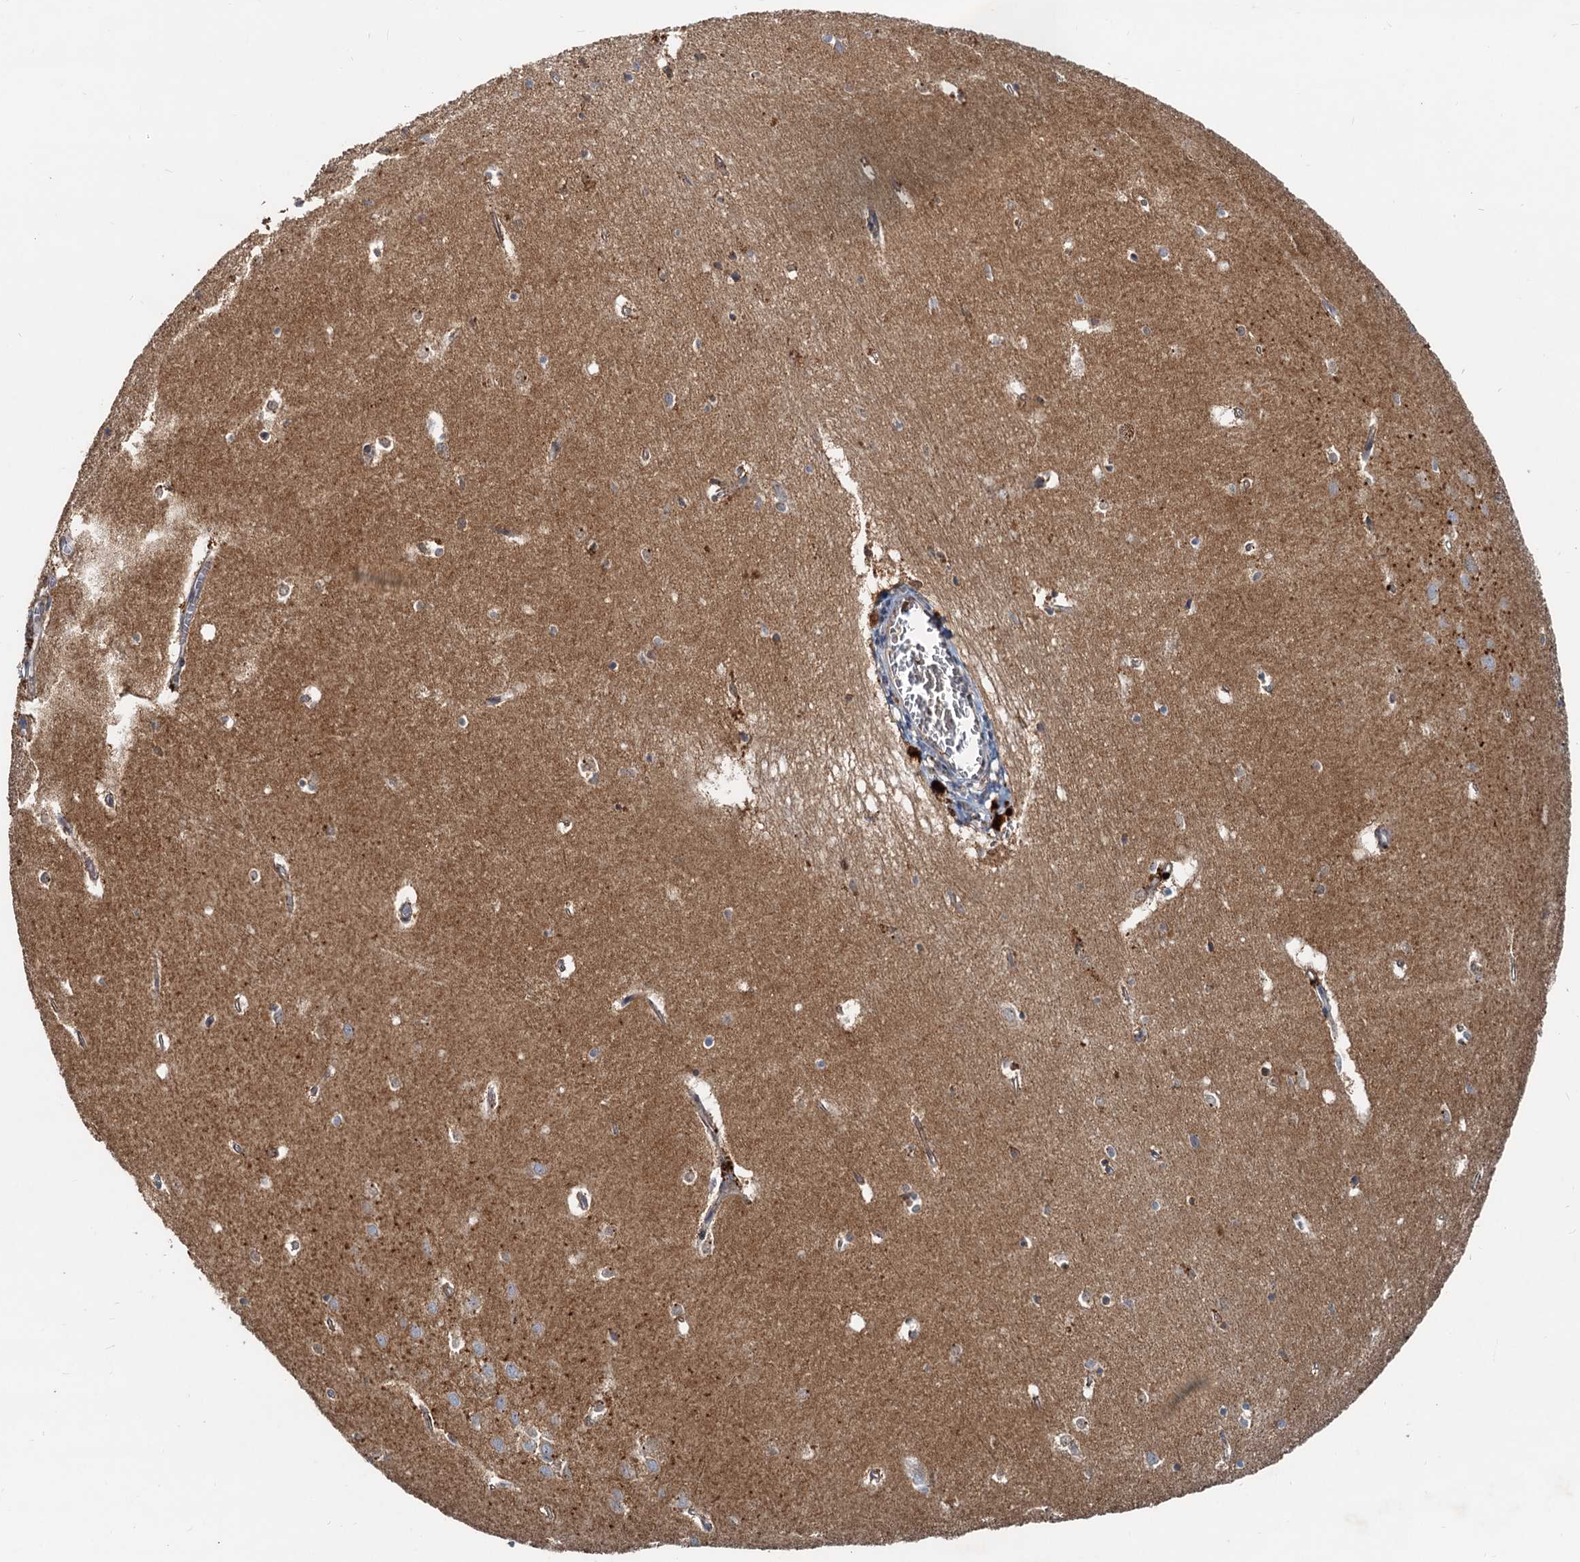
{"staining": {"intensity": "weak", "quantity": "<25%", "location": "cytoplasmic/membranous"}, "tissue": "hippocampus", "cell_type": "Glial cells", "image_type": "normal", "snomed": [{"axis": "morphology", "description": "Normal tissue, NOS"}, {"axis": "topography", "description": "Hippocampus"}], "caption": "Protein analysis of unremarkable hippocampus demonstrates no significant expression in glial cells.", "gene": "CEP68", "patient": {"sex": "female", "age": 64}}